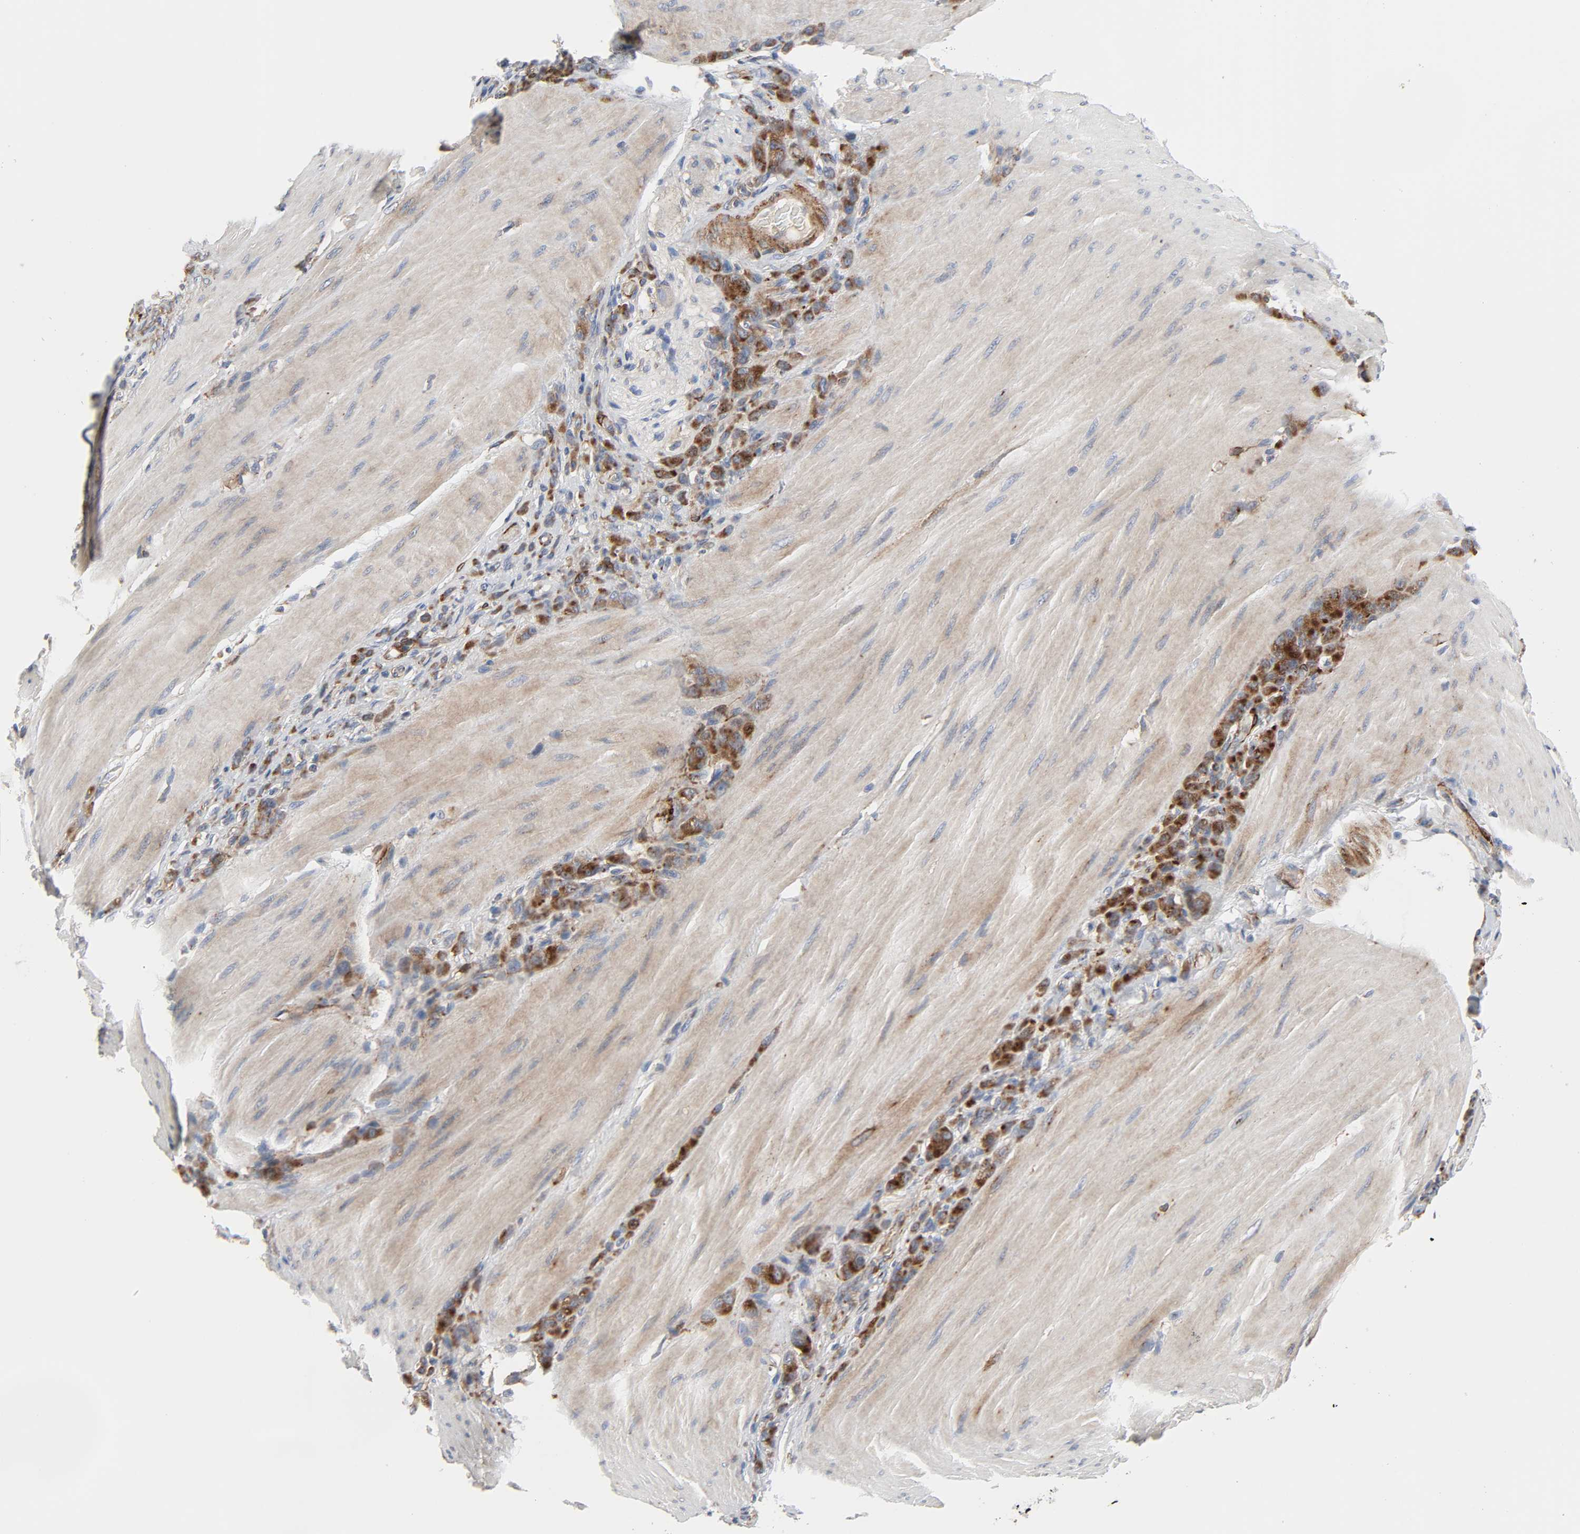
{"staining": {"intensity": "strong", "quantity": ">75%", "location": "cytoplasmic/membranous"}, "tissue": "stomach cancer", "cell_type": "Tumor cells", "image_type": "cancer", "snomed": [{"axis": "morphology", "description": "Adenocarcinoma, NOS"}, {"axis": "topography", "description": "Stomach"}], "caption": "Immunohistochemistry (IHC) photomicrograph of neoplastic tissue: stomach cancer (adenocarcinoma) stained using IHC demonstrates high levels of strong protein expression localized specifically in the cytoplasmic/membranous of tumor cells, appearing as a cytoplasmic/membranous brown color.", "gene": "ARHGAP1", "patient": {"sex": "male", "age": 82}}